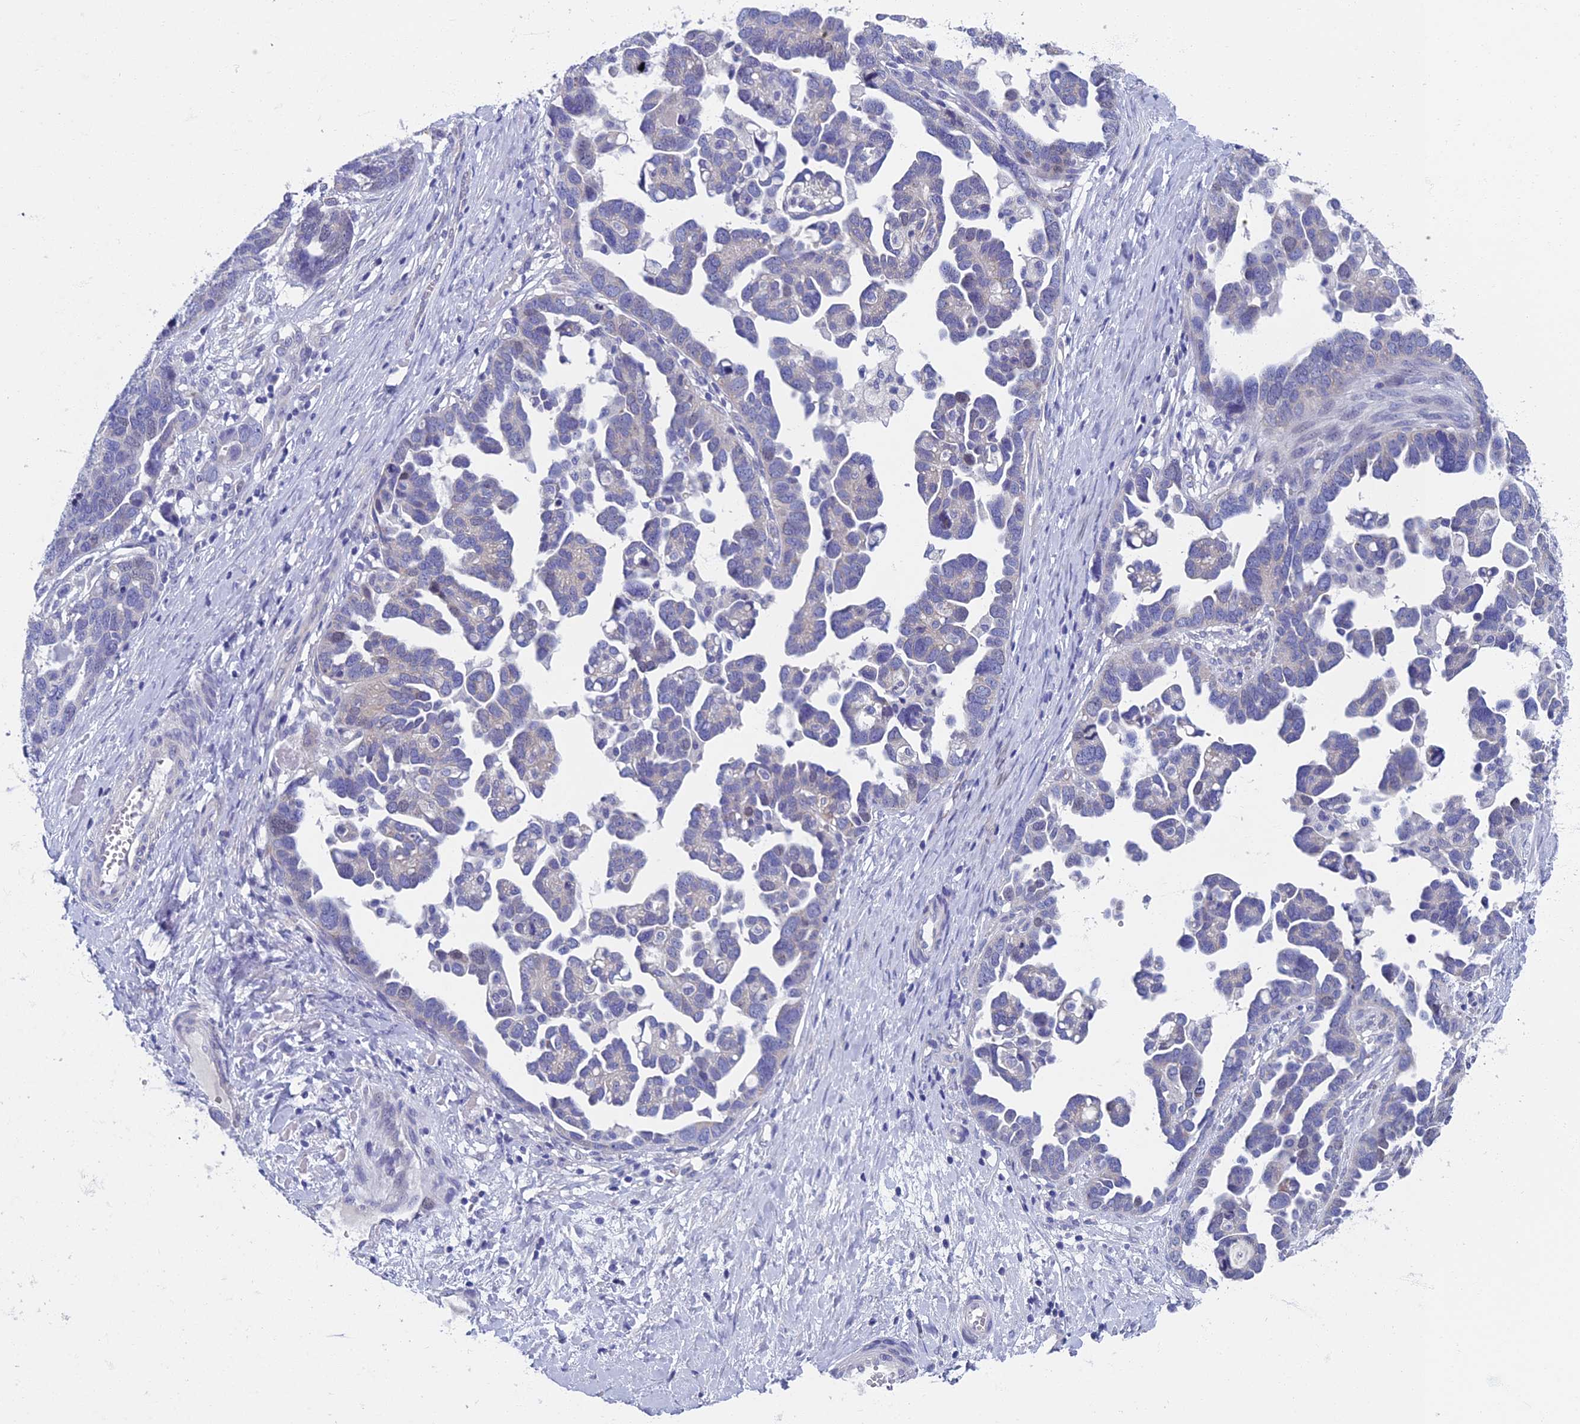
{"staining": {"intensity": "negative", "quantity": "none", "location": "none"}, "tissue": "ovarian cancer", "cell_type": "Tumor cells", "image_type": "cancer", "snomed": [{"axis": "morphology", "description": "Cystadenocarcinoma, serous, NOS"}, {"axis": "topography", "description": "Ovary"}], "caption": "This photomicrograph is of ovarian cancer (serous cystadenocarcinoma) stained with IHC to label a protein in brown with the nuclei are counter-stained blue. There is no expression in tumor cells. (DAB immunohistochemistry with hematoxylin counter stain).", "gene": "SPIN4", "patient": {"sex": "female", "age": 54}}